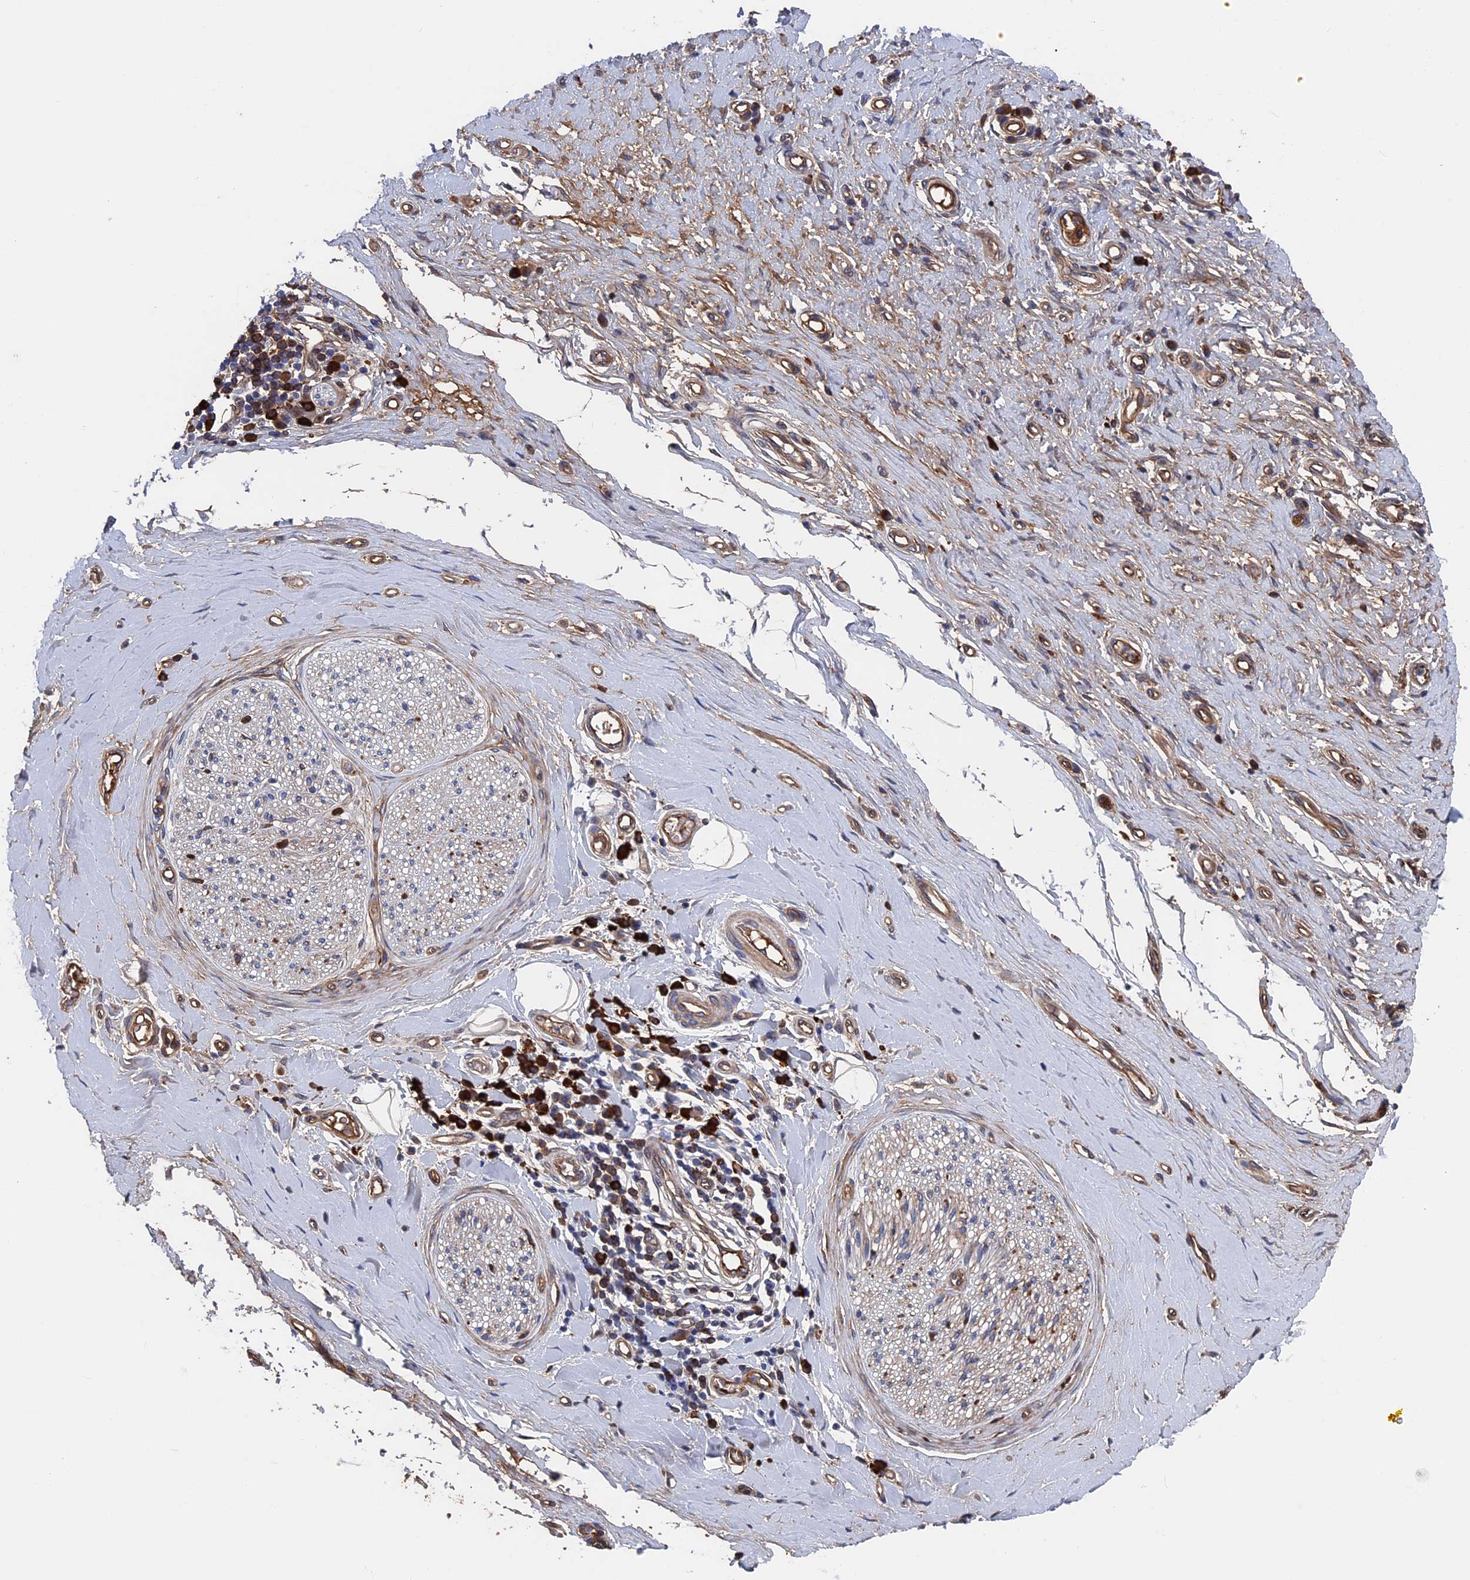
{"staining": {"intensity": "moderate", "quantity": ">75%", "location": "cytoplasmic/membranous"}, "tissue": "adipose tissue", "cell_type": "Adipocytes", "image_type": "normal", "snomed": [{"axis": "morphology", "description": "Normal tissue, NOS"}, {"axis": "morphology", "description": "Adenocarcinoma, NOS"}, {"axis": "topography", "description": "Esophagus"}, {"axis": "topography", "description": "Stomach, upper"}, {"axis": "topography", "description": "Peripheral nerve tissue"}], "caption": "Immunohistochemistry (IHC) of benign human adipose tissue shows medium levels of moderate cytoplasmic/membranous expression in about >75% of adipocytes. (IHC, brightfield microscopy, high magnification).", "gene": "RPUSD1", "patient": {"sex": "male", "age": 62}}